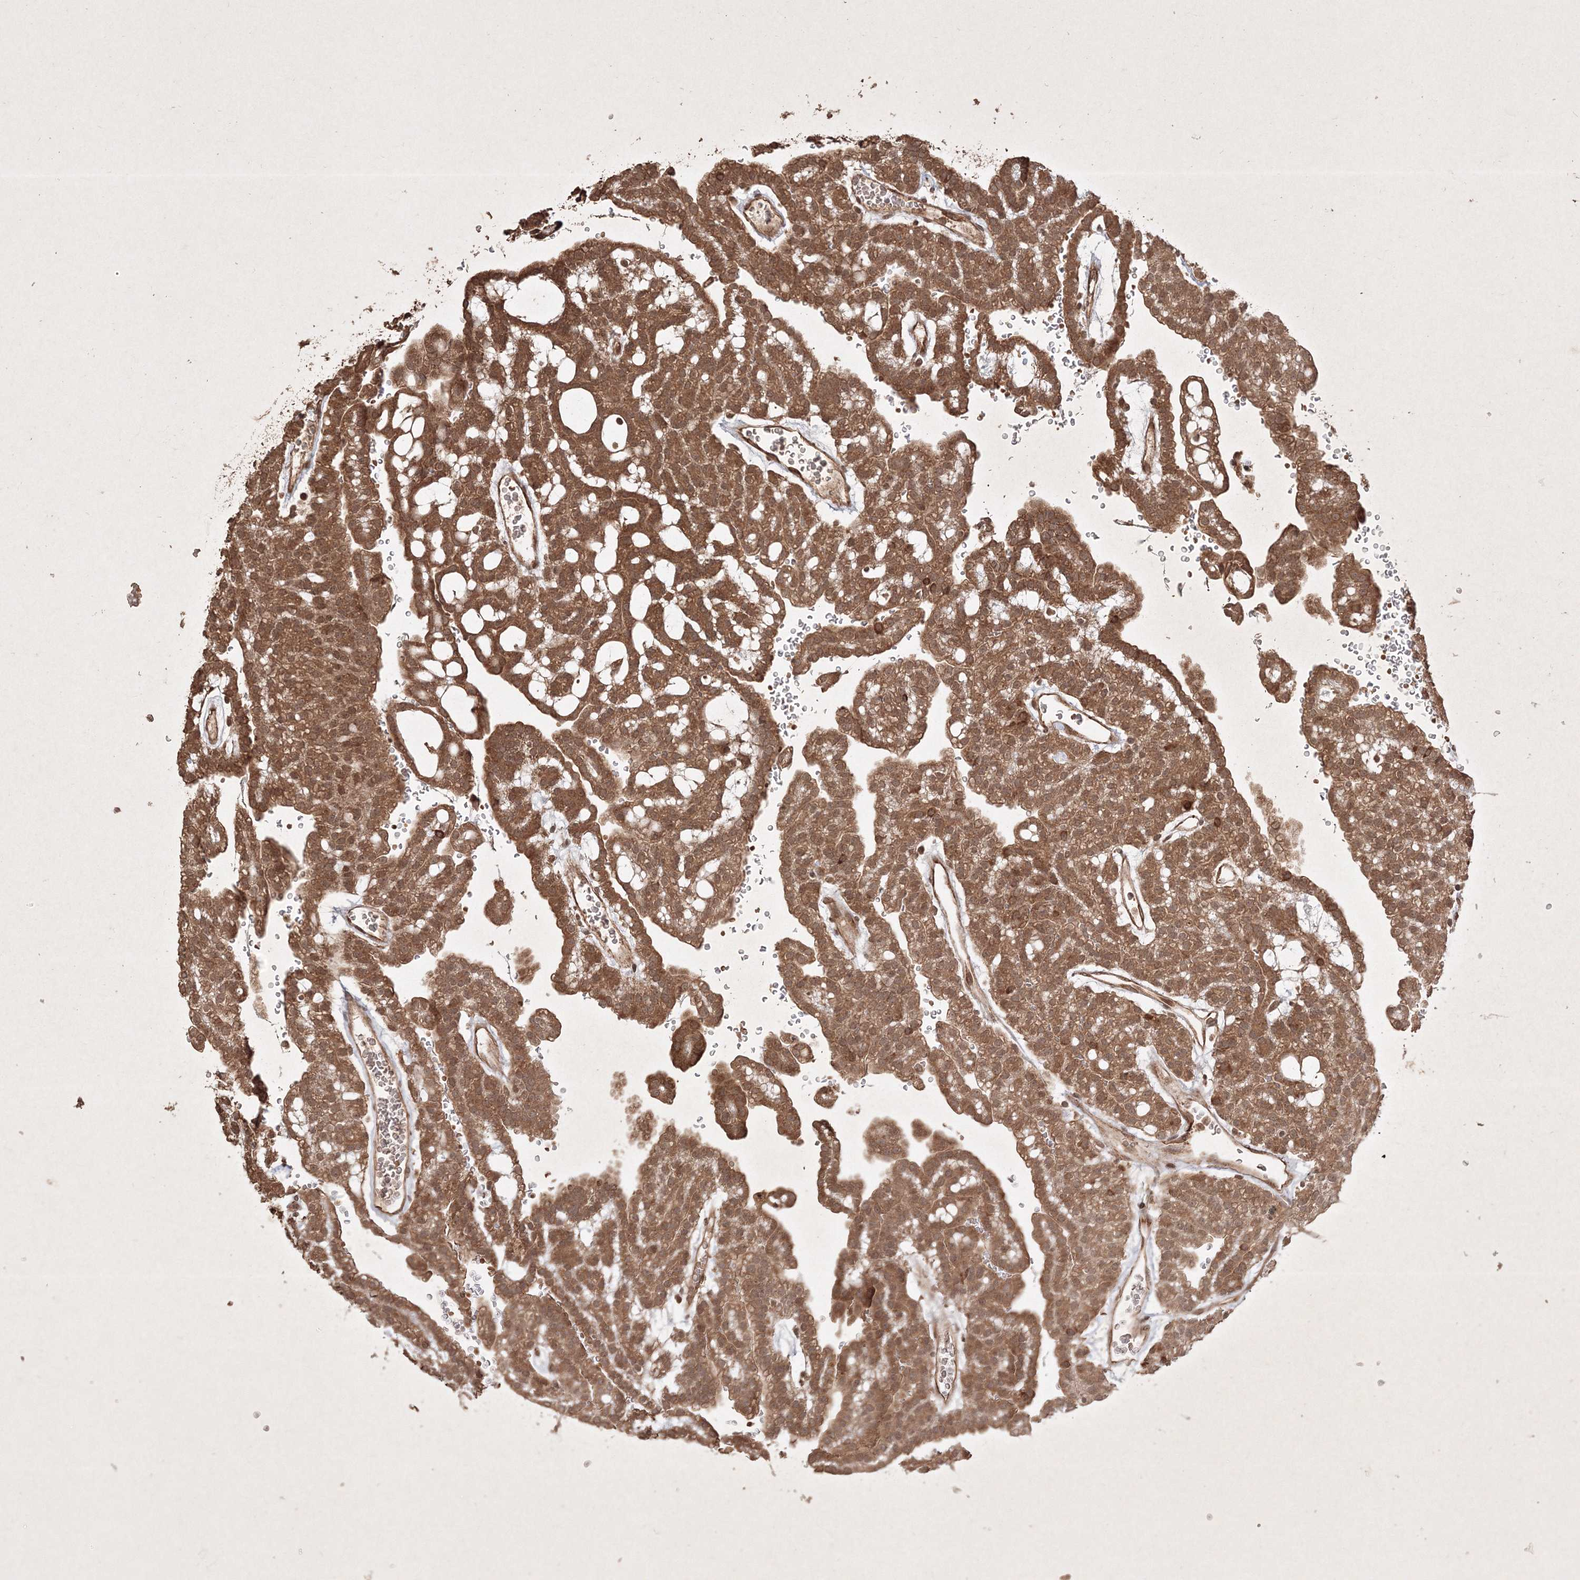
{"staining": {"intensity": "moderate", "quantity": ">75%", "location": "cytoplasmic/membranous"}, "tissue": "renal cancer", "cell_type": "Tumor cells", "image_type": "cancer", "snomed": [{"axis": "morphology", "description": "Adenocarcinoma, NOS"}, {"axis": "topography", "description": "Kidney"}], "caption": "This is an image of immunohistochemistry staining of adenocarcinoma (renal), which shows moderate staining in the cytoplasmic/membranous of tumor cells.", "gene": "PELI3", "patient": {"sex": "male", "age": 63}}